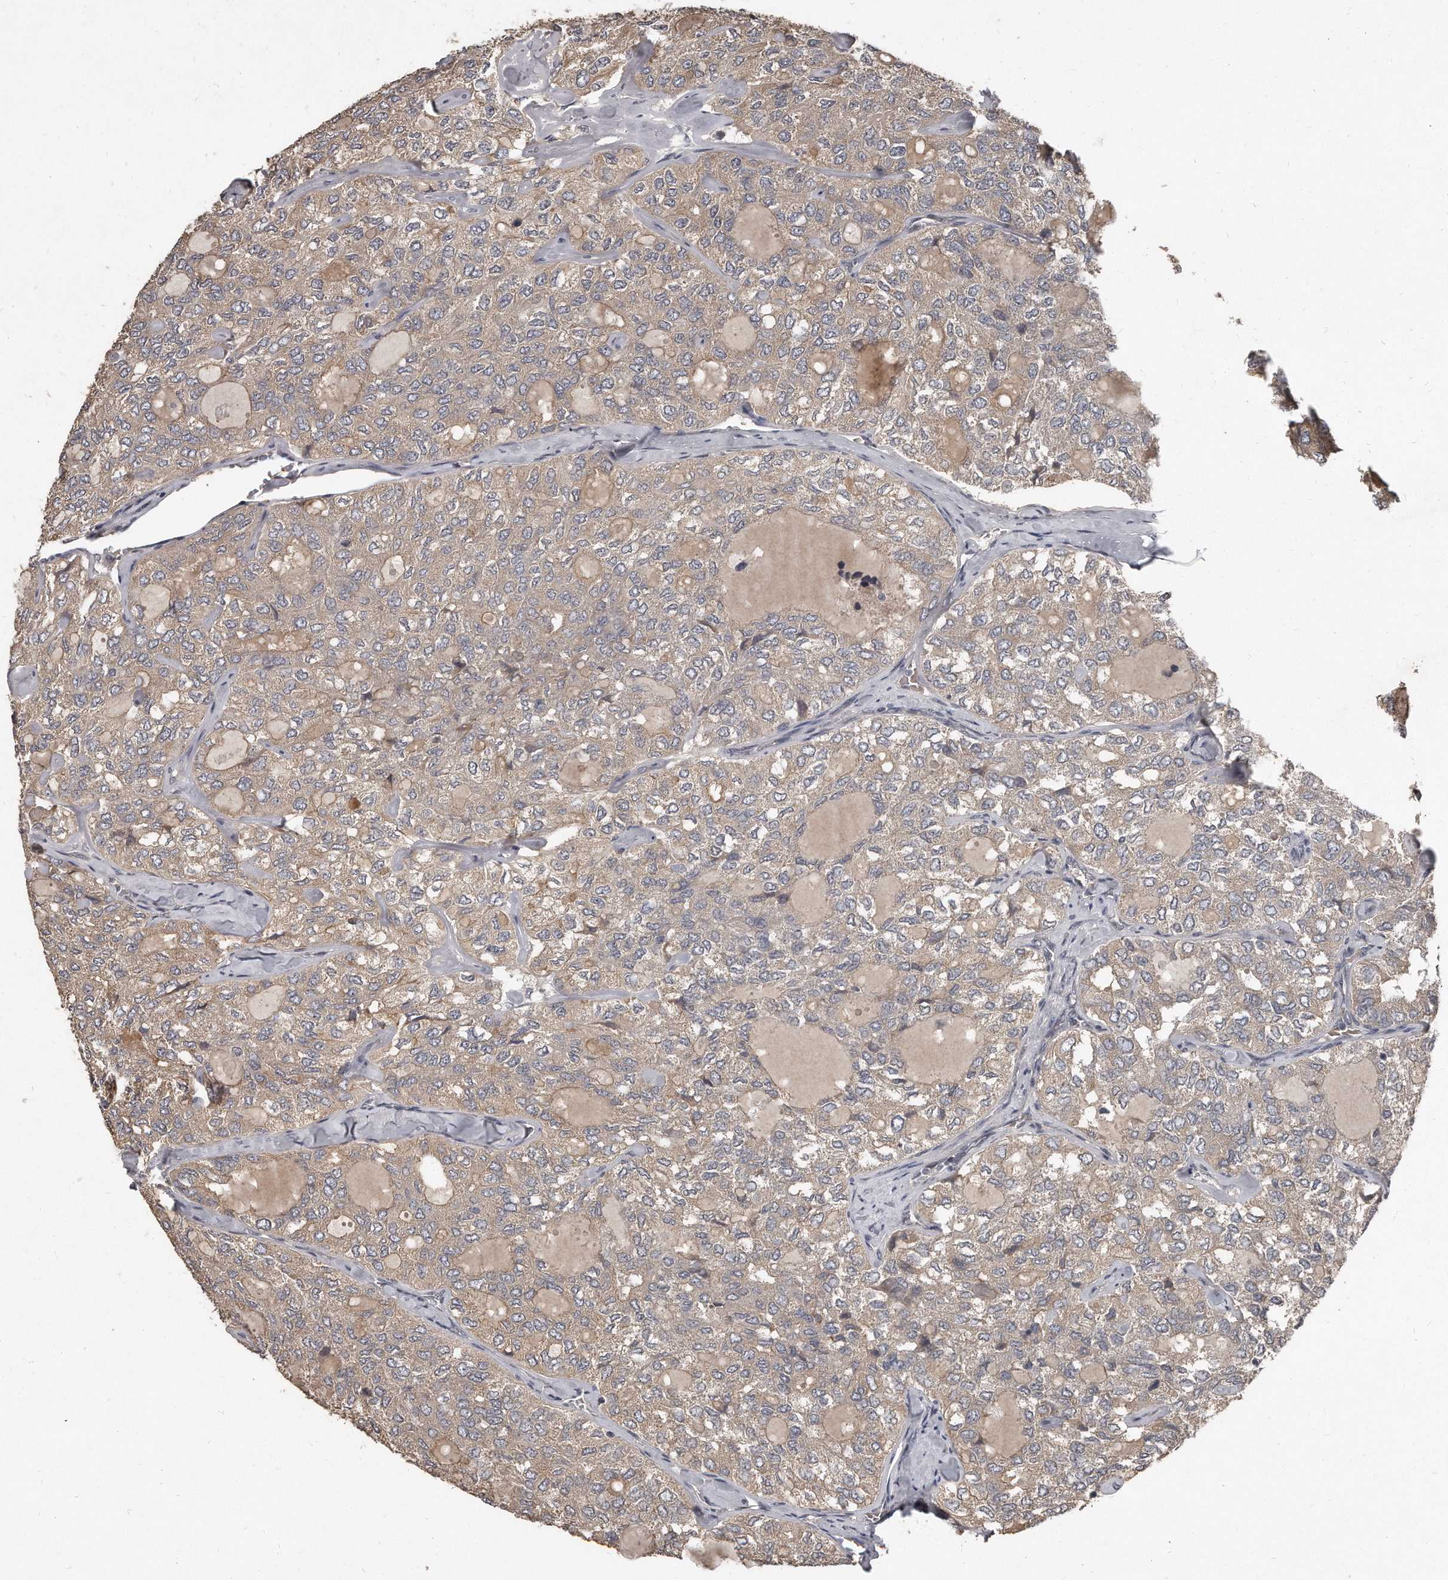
{"staining": {"intensity": "weak", "quantity": ">75%", "location": "cytoplasmic/membranous"}, "tissue": "thyroid cancer", "cell_type": "Tumor cells", "image_type": "cancer", "snomed": [{"axis": "morphology", "description": "Follicular adenoma carcinoma, NOS"}, {"axis": "topography", "description": "Thyroid gland"}], "caption": "Protein expression analysis of thyroid cancer displays weak cytoplasmic/membranous positivity in about >75% of tumor cells.", "gene": "GRB10", "patient": {"sex": "male", "age": 75}}